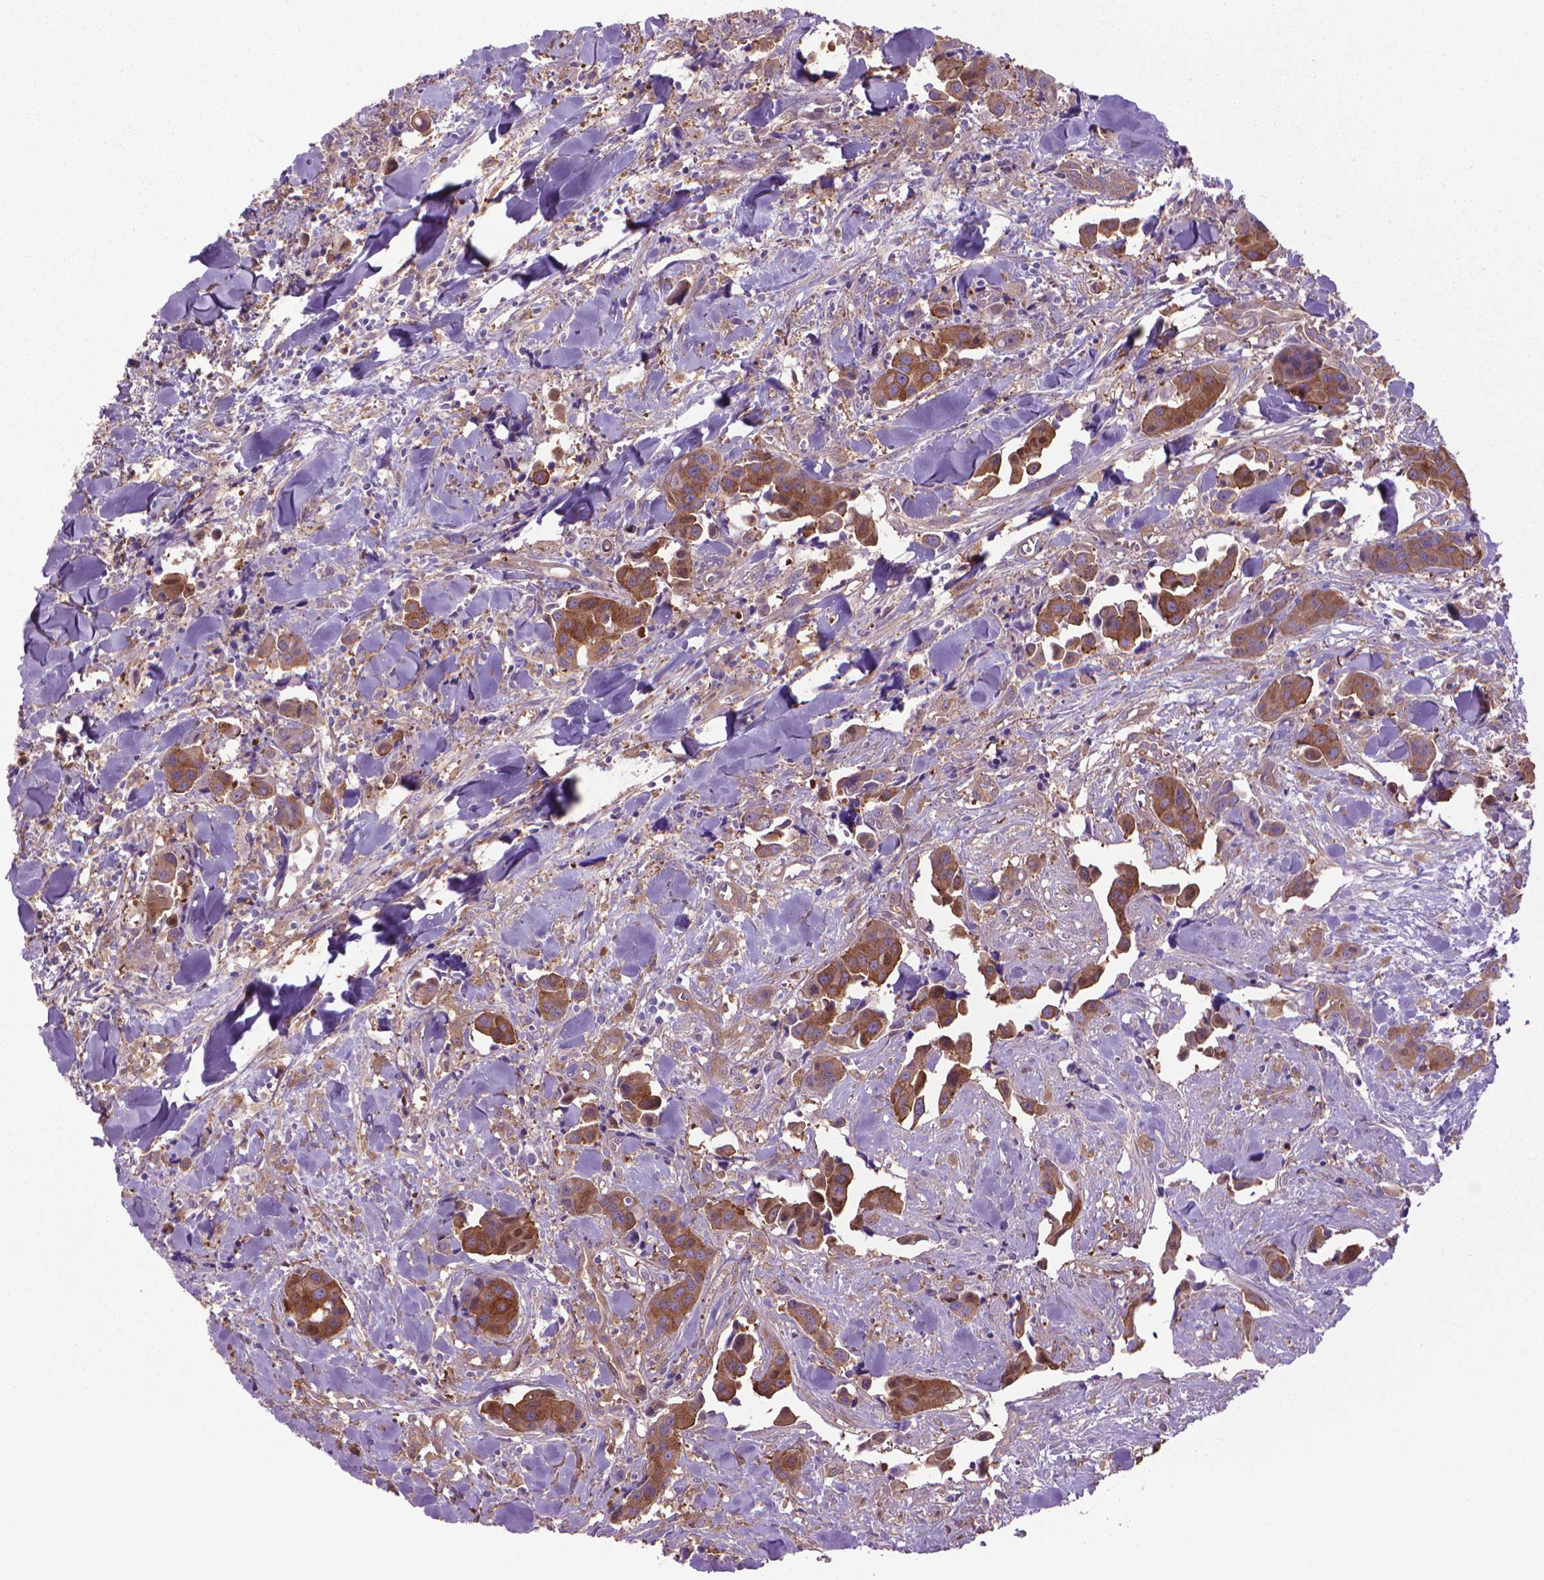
{"staining": {"intensity": "moderate", "quantity": ">75%", "location": "cytoplasmic/membranous"}, "tissue": "head and neck cancer", "cell_type": "Tumor cells", "image_type": "cancer", "snomed": [{"axis": "morphology", "description": "Adenocarcinoma, NOS"}, {"axis": "topography", "description": "Head-Neck"}], "caption": "Moderate cytoplasmic/membranous expression for a protein is identified in approximately >75% of tumor cells of head and neck cancer (adenocarcinoma) using IHC.", "gene": "CORO1B", "patient": {"sex": "male", "age": 76}}